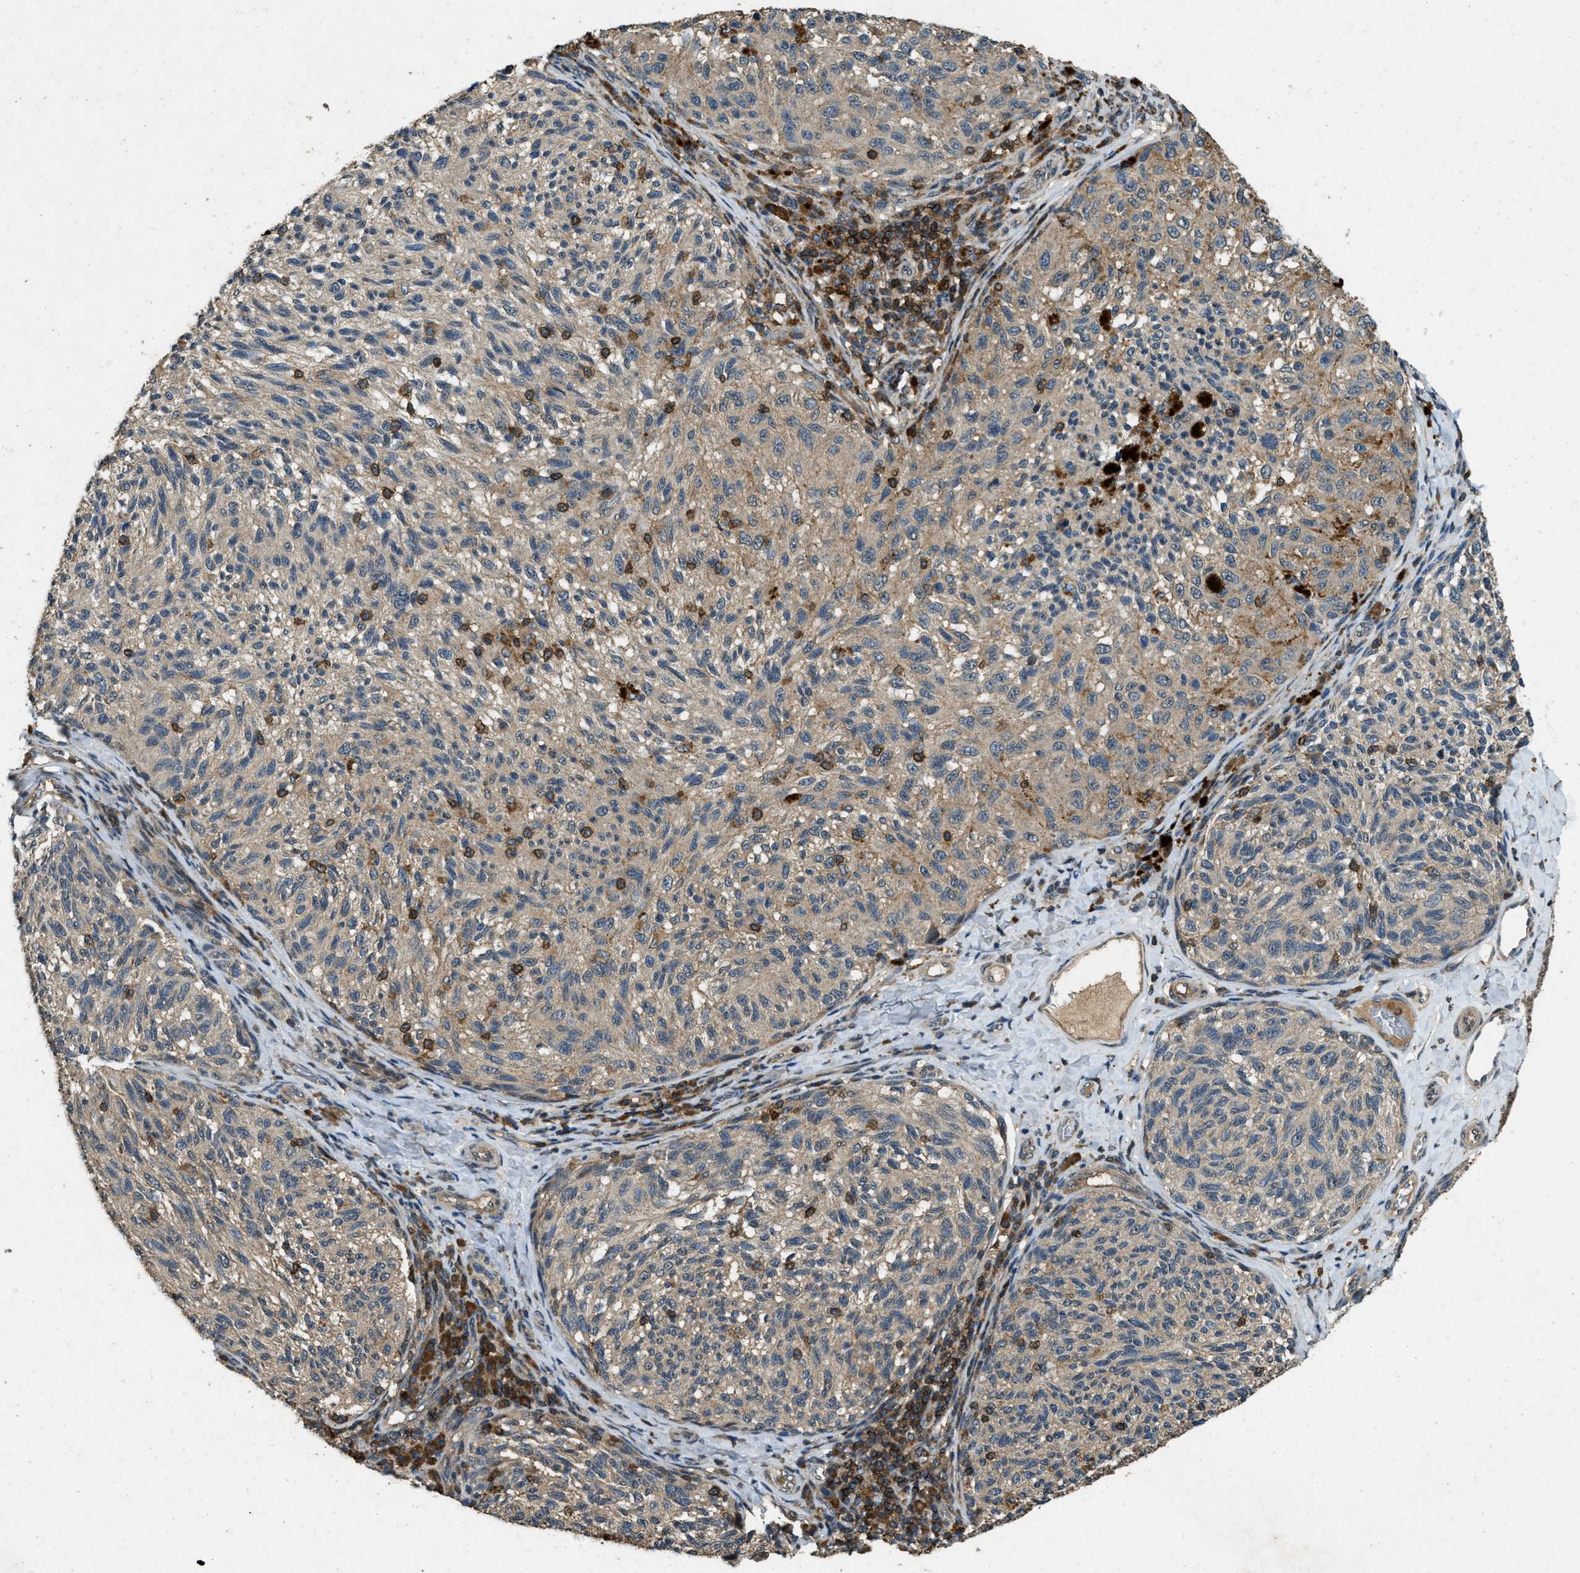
{"staining": {"intensity": "weak", "quantity": "25%-75%", "location": "cytoplasmic/membranous"}, "tissue": "melanoma", "cell_type": "Tumor cells", "image_type": "cancer", "snomed": [{"axis": "morphology", "description": "Malignant melanoma, NOS"}, {"axis": "topography", "description": "Skin"}], "caption": "The micrograph reveals immunohistochemical staining of melanoma. There is weak cytoplasmic/membranous positivity is appreciated in about 25%-75% of tumor cells.", "gene": "ATP8B1", "patient": {"sex": "female", "age": 73}}